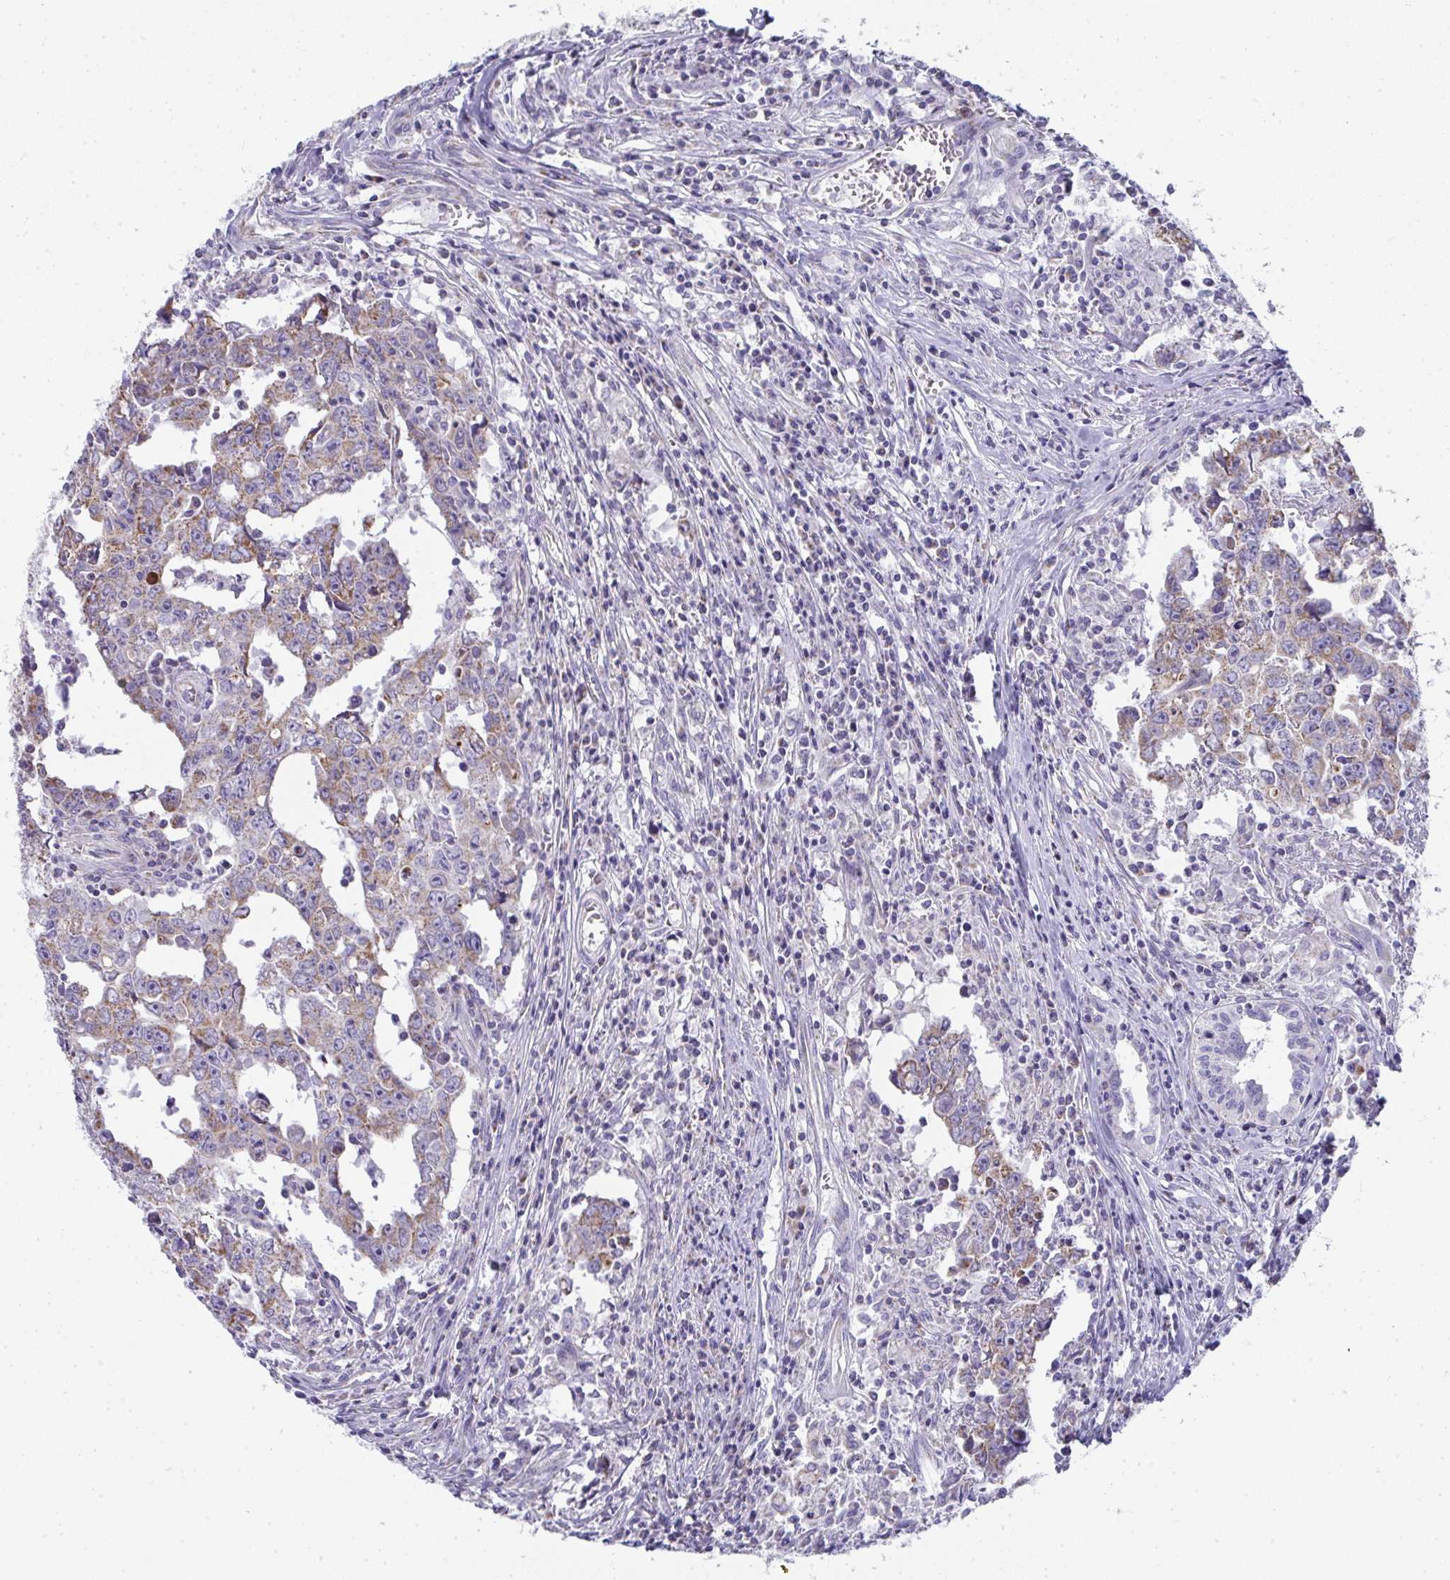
{"staining": {"intensity": "moderate", "quantity": "25%-75%", "location": "cytoplasmic/membranous"}, "tissue": "testis cancer", "cell_type": "Tumor cells", "image_type": "cancer", "snomed": [{"axis": "morphology", "description": "Carcinoma, Embryonal, NOS"}, {"axis": "topography", "description": "Testis"}], "caption": "DAB (3,3'-diaminobenzidine) immunohistochemical staining of testis embryonal carcinoma reveals moderate cytoplasmic/membranous protein positivity in approximately 25%-75% of tumor cells. (Brightfield microscopy of DAB IHC at high magnification).", "gene": "SLC6A1", "patient": {"sex": "male", "age": 22}}